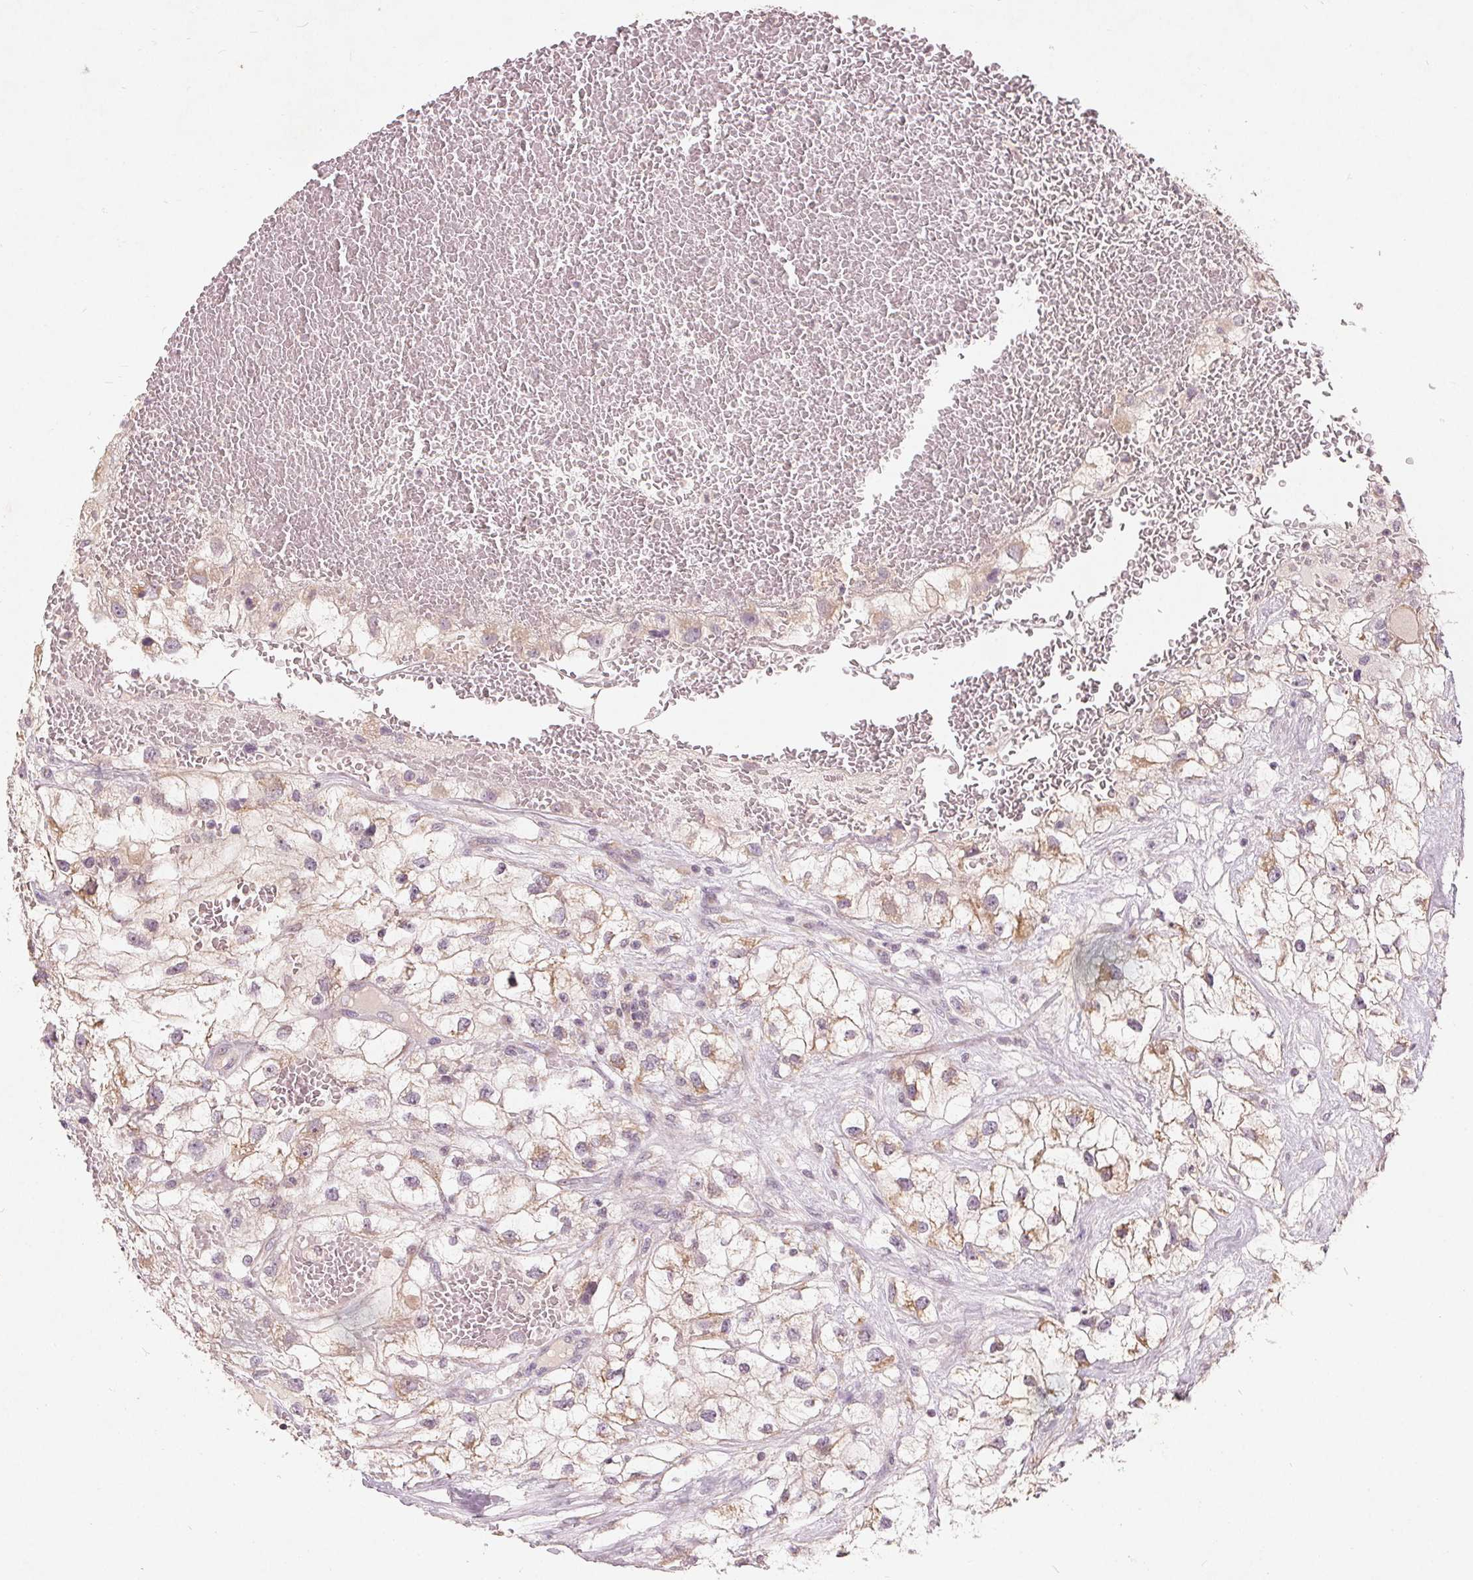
{"staining": {"intensity": "moderate", "quantity": "<25%", "location": "cytoplasmic/membranous"}, "tissue": "renal cancer", "cell_type": "Tumor cells", "image_type": "cancer", "snomed": [{"axis": "morphology", "description": "Adenocarcinoma, NOS"}, {"axis": "topography", "description": "Kidney"}], "caption": "Protein positivity by immunohistochemistry shows moderate cytoplasmic/membranous expression in about <25% of tumor cells in renal cancer (adenocarcinoma).", "gene": "TRIM60", "patient": {"sex": "male", "age": 59}}